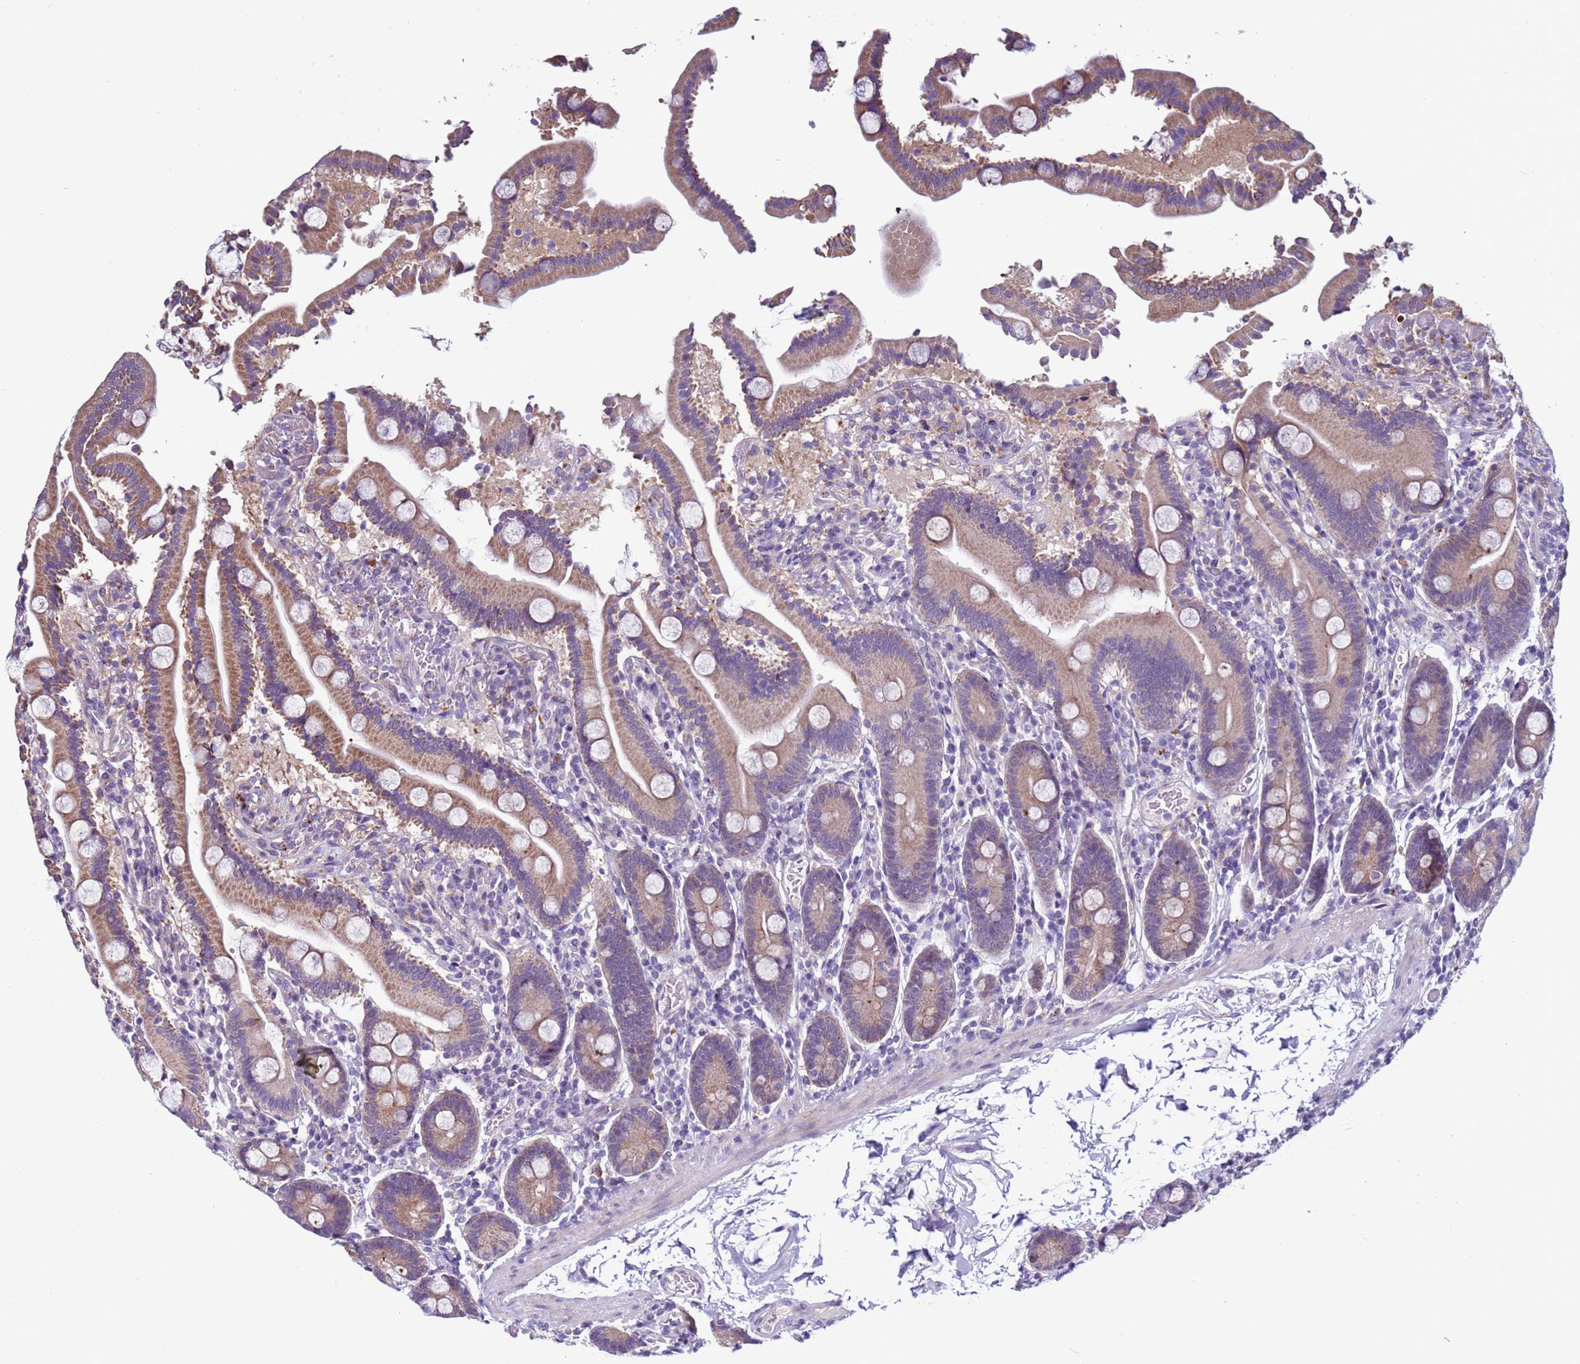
{"staining": {"intensity": "strong", "quantity": ">75%", "location": "cytoplasmic/membranous"}, "tissue": "duodenum", "cell_type": "Glandular cells", "image_type": "normal", "snomed": [{"axis": "morphology", "description": "Normal tissue, NOS"}, {"axis": "topography", "description": "Duodenum"}], "caption": "Immunohistochemistry (IHC) image of benign duodenum stained for a protein (brown), which reveals high levels of strong cytoplasmic/membranous expression in approximately >75% of glandular cells.", "gene": "NAT1", "patient": {"sex": "male", "age": 55}}